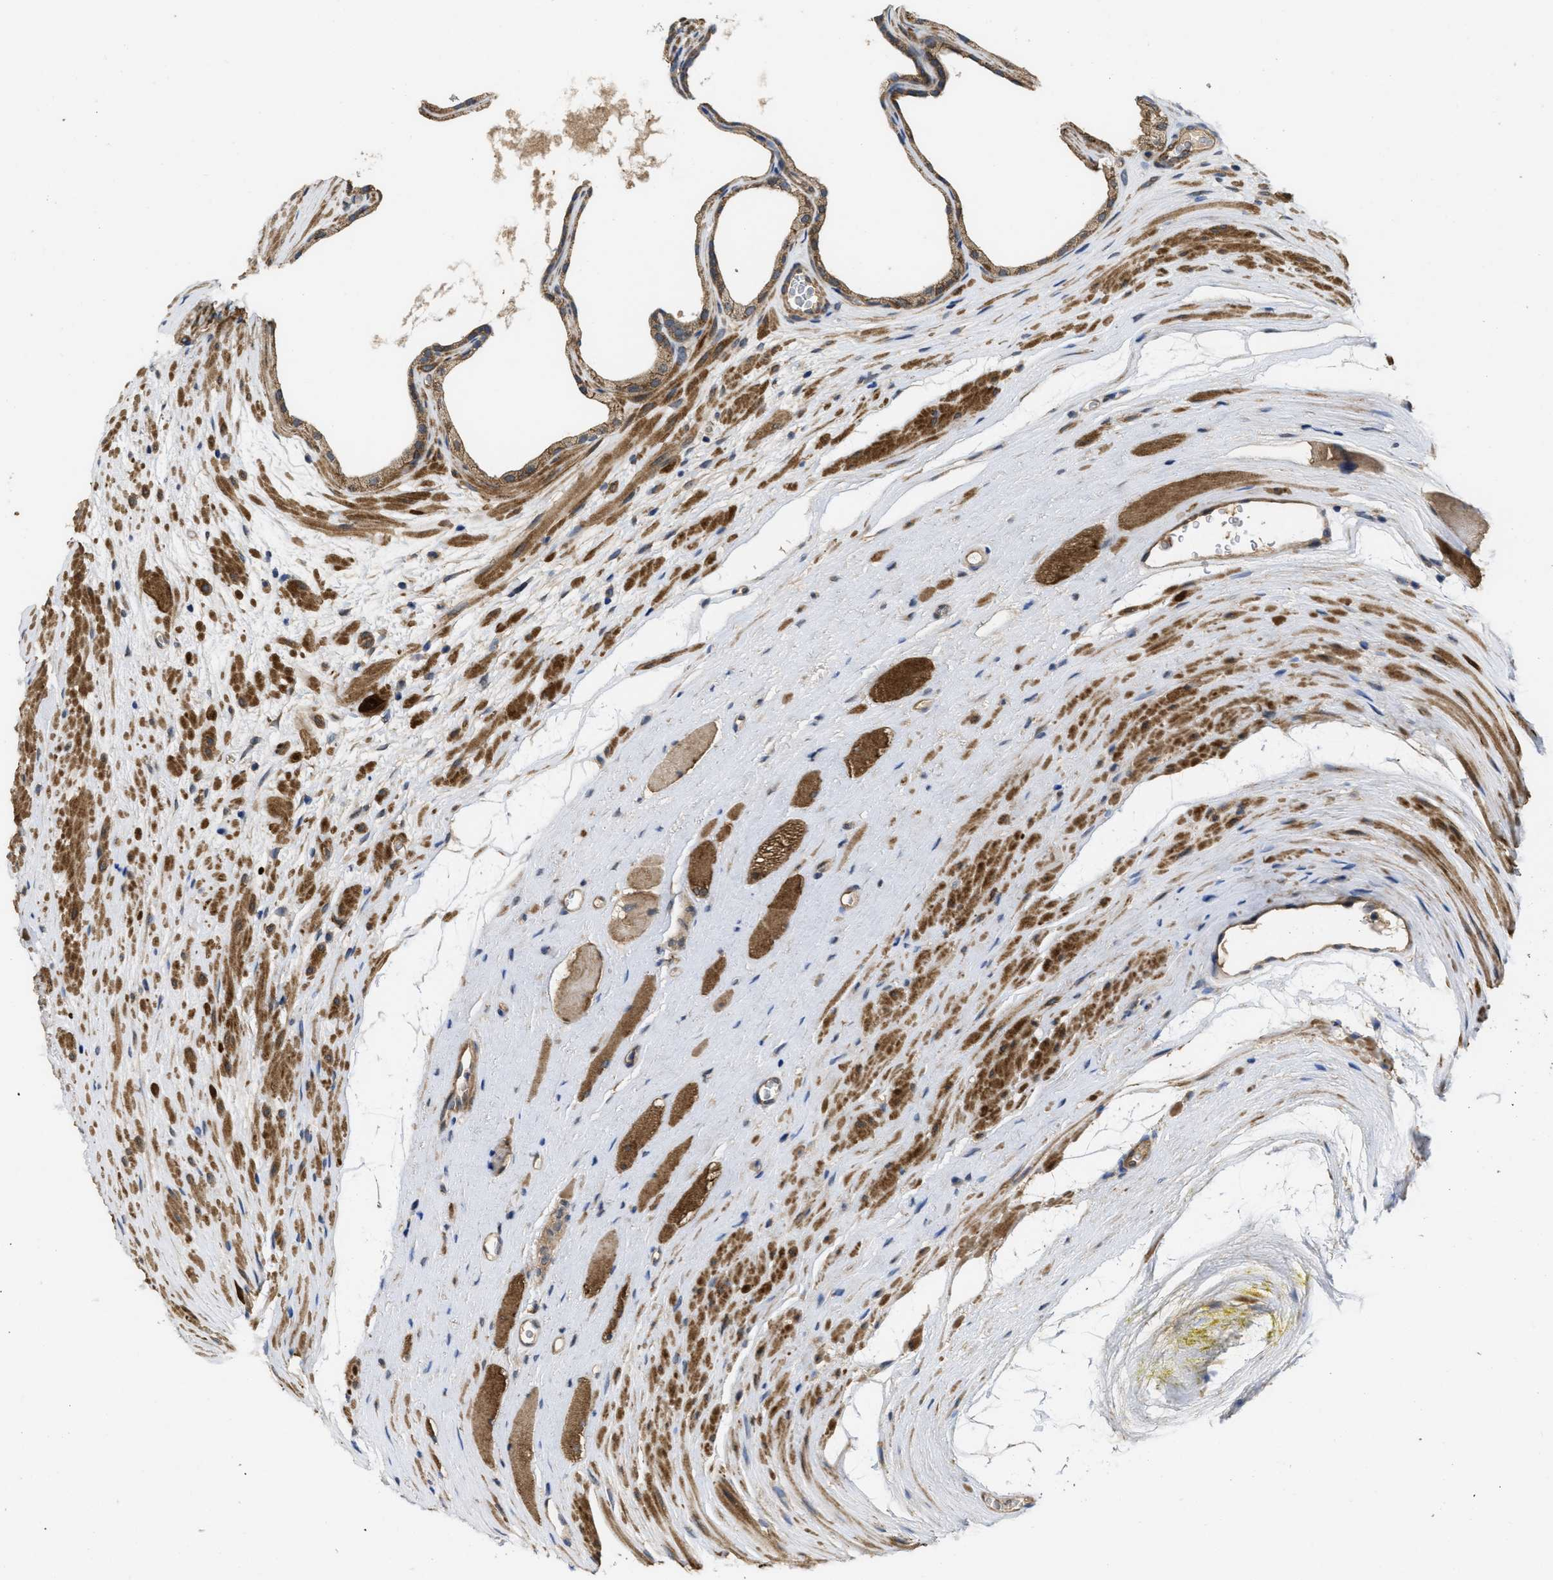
{"staining": {"intensity": "moderate", "quantity": ">75%", "location": "cytoplasmic/membranous"}, "tissue": "prostate cancer", "cell_type": "Tumor cells", "image_type": "cancer", "snomed": [{"axis": "morphology", "description": "Adenocarcinoma, High grade"}, {"axis": "topography", "description": "Prostate"}], "caption": "Immunohistochemical staining of high-grade adenocarcinoma (prostate) reveals medium levels of moderate cytoplasmic/membranous protein positivity in approximately >75% of tumor cells. Immunohistochemistry stains the protein in brown and the nuclei are stained blue.", "gene": "FZD6", "patient": {"sex": "male", "age": 71}}